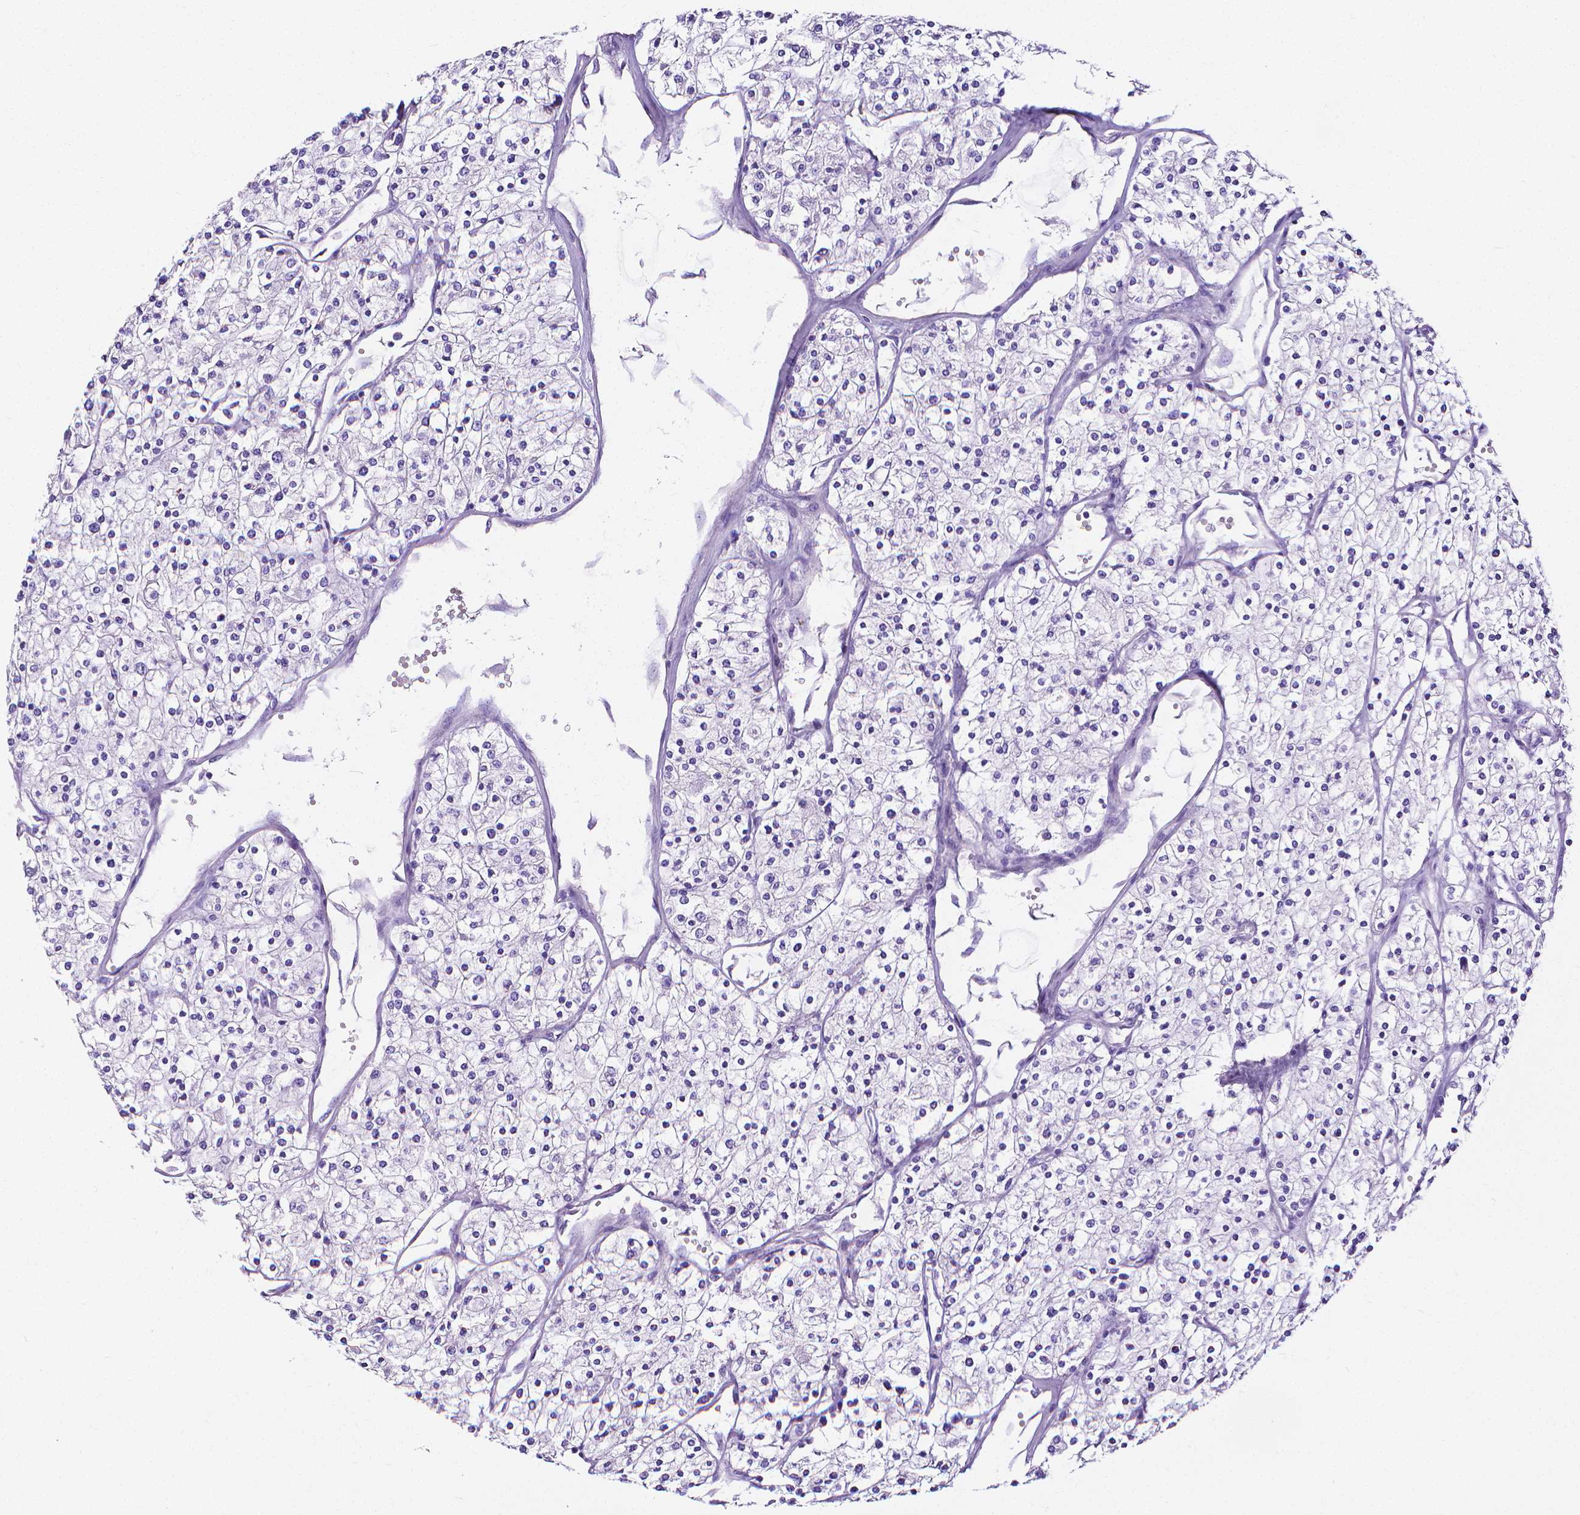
{"staining": {"intensity": "negative", "quantity": "none", "location": "none"}, "tissue": "renal cancer", "cell_type": "Tumor cells", "image_type": "cancer", "snomed": [{"axis": "morphology", "description": "Adenocarcinoma, NOS"}, {"axis": "topography", "description": "Kidney"}], "caption": "Immunohistochemical staining of renal cancer demonstrates no significant expression in tumor cells.", "gene": "MMP9", "patient": {"sex": "male", "age": 80}}